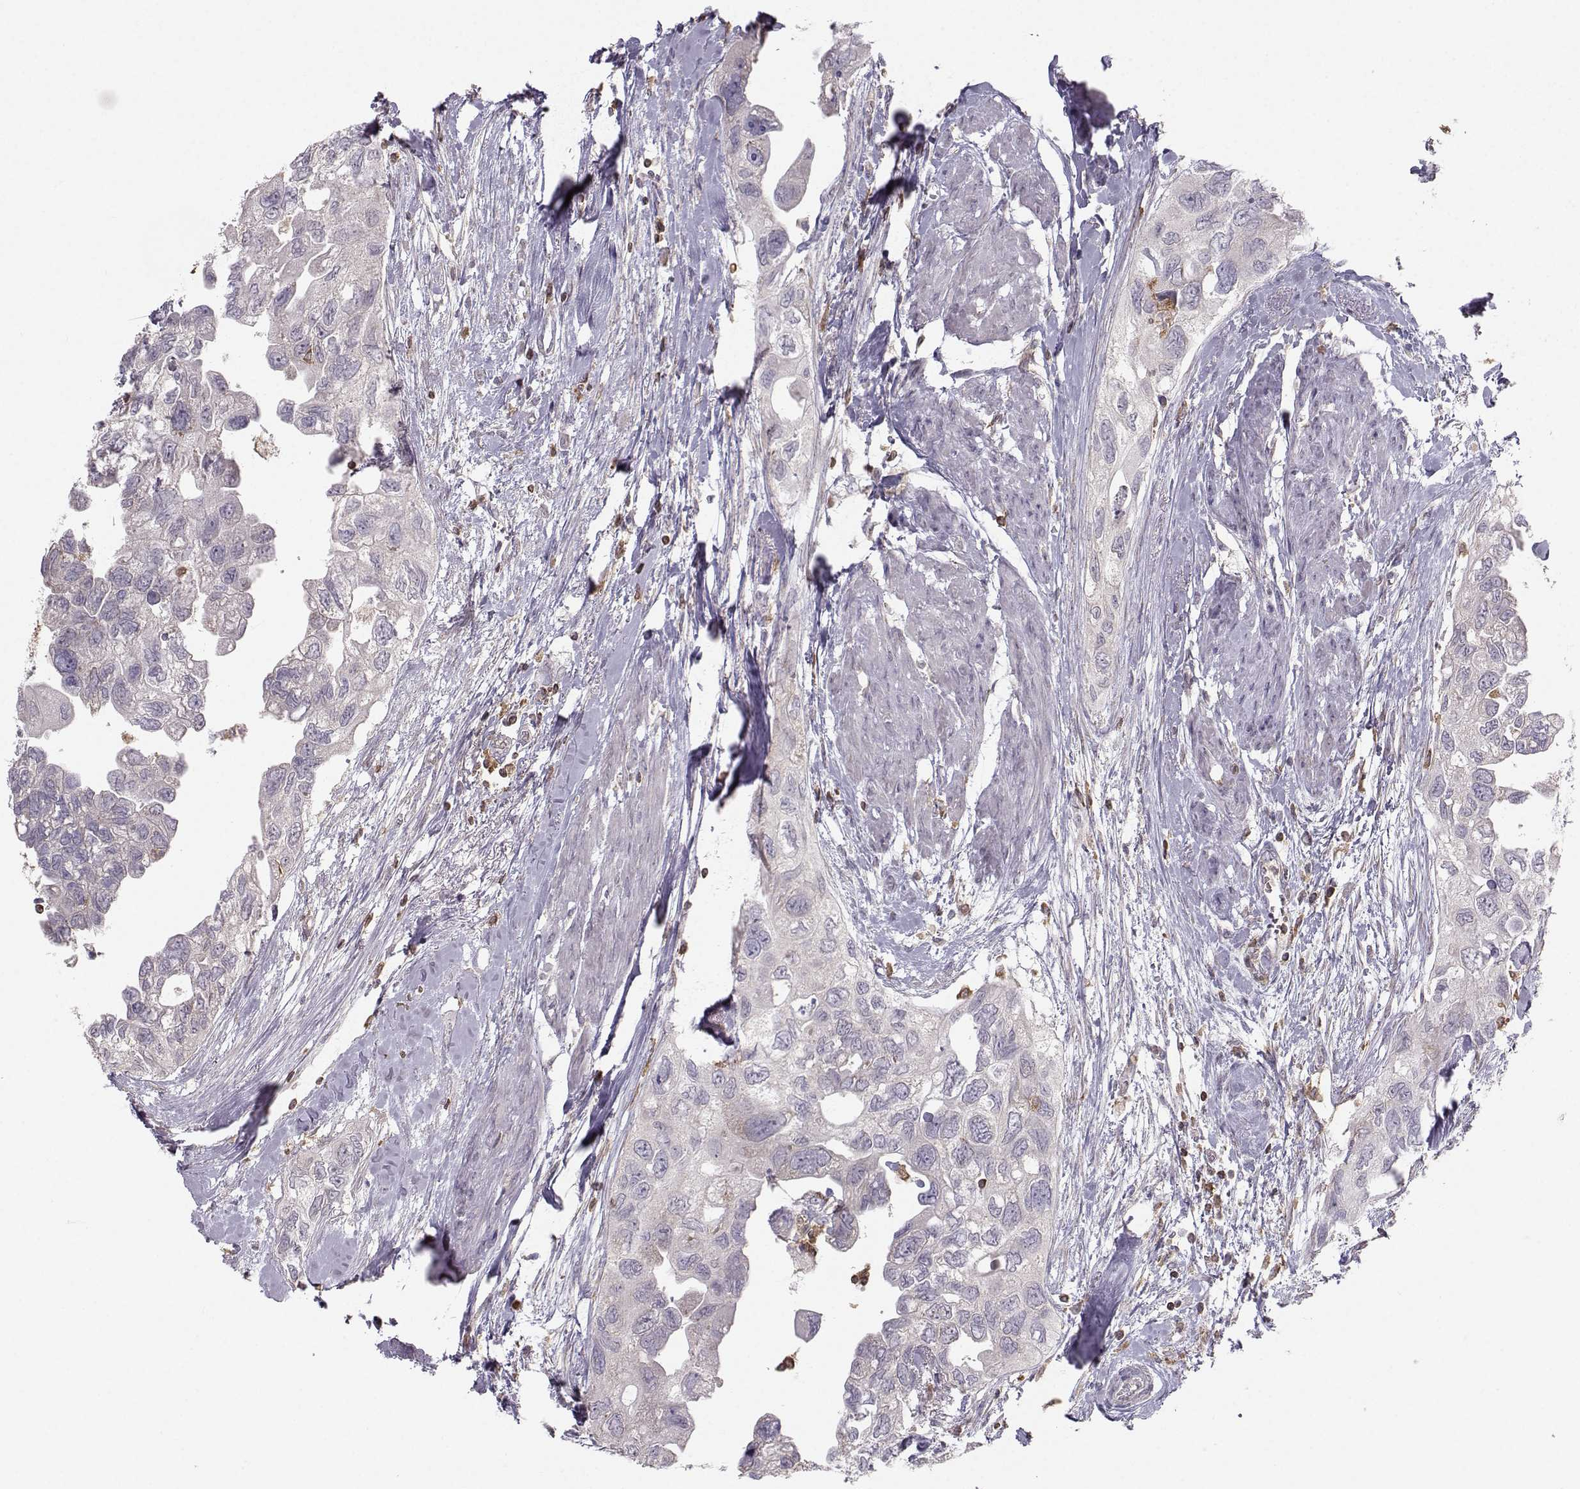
{"staining": {"intensity": "negative", "quantity": "none", "location": "none"}, "tissue": "urothelial cancer", "cell_type": "Tumor cells", "image_type": "cancer", "snomed": [{"axis": "morphology", "description": "Urothelial carcinoma, High grade"}, {"axis": "topography", "description": "Urinary bladder"}], "caption": "This is a photomicrograph of immunohistochemistry (IHC) staining of urothelial cancer, which shows no expression in tumor cells.", "gene": "ZBTB32", "patient": {"sex": "male", "age": 59}}